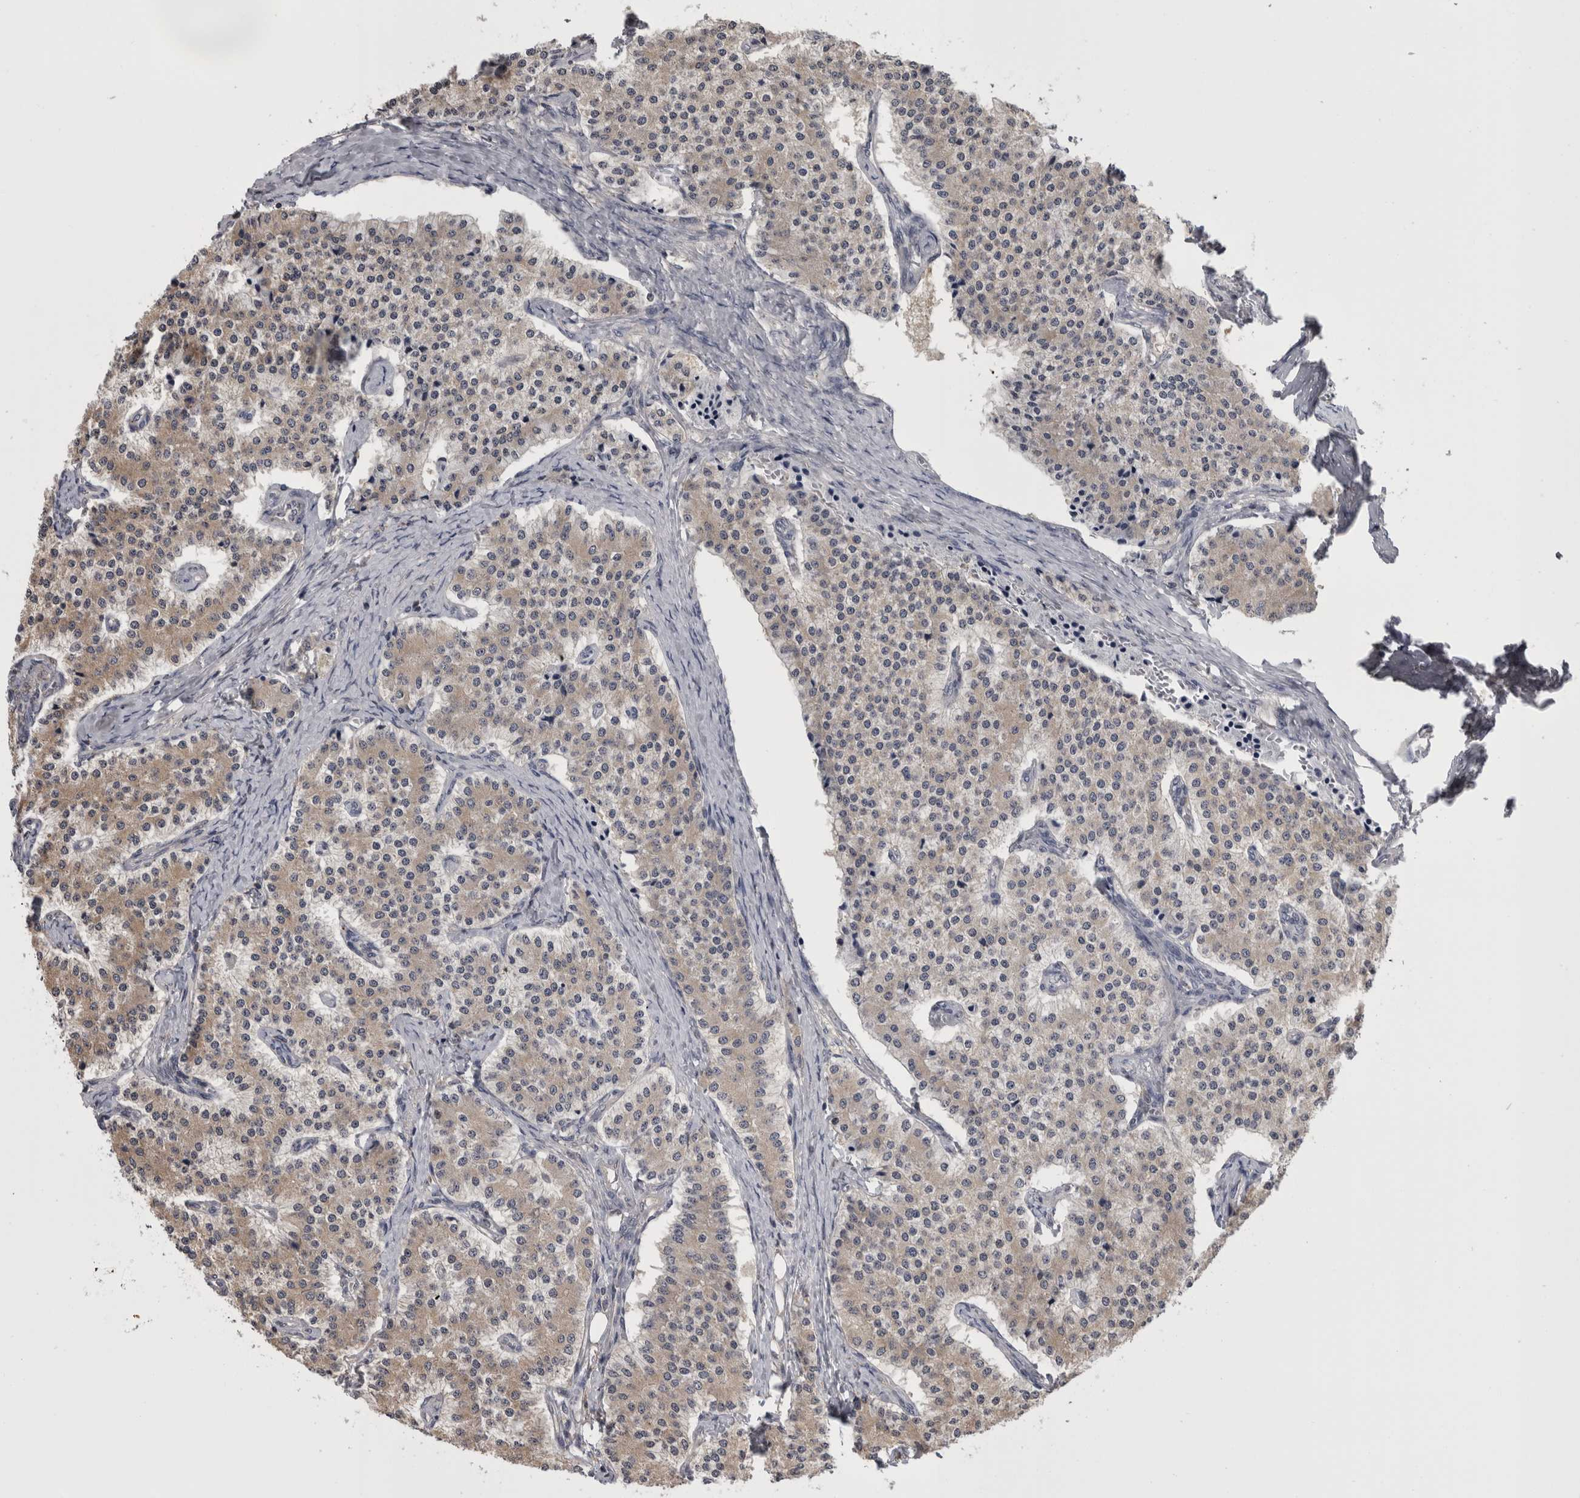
{"staining": {"intensity": "weak", "quantity": "25%-75%", "location": "cytoplasmic/membranous"}, "tissue": "carcinoid", "cell_type": "Tumor cells", "image_type": "cancer", "snomed": [{"axis": "morphology", "description": "Carcinoid, malignant, NOS"}, {"axis": "topography", "description": "Colon"}], "caption": "Carcinoid tissue shows weak cytoplasmic/membranous positivity in about 25%-75% of tumor cells", "gene": "APRT", "patient": {"sex": "female", "age": 52}}